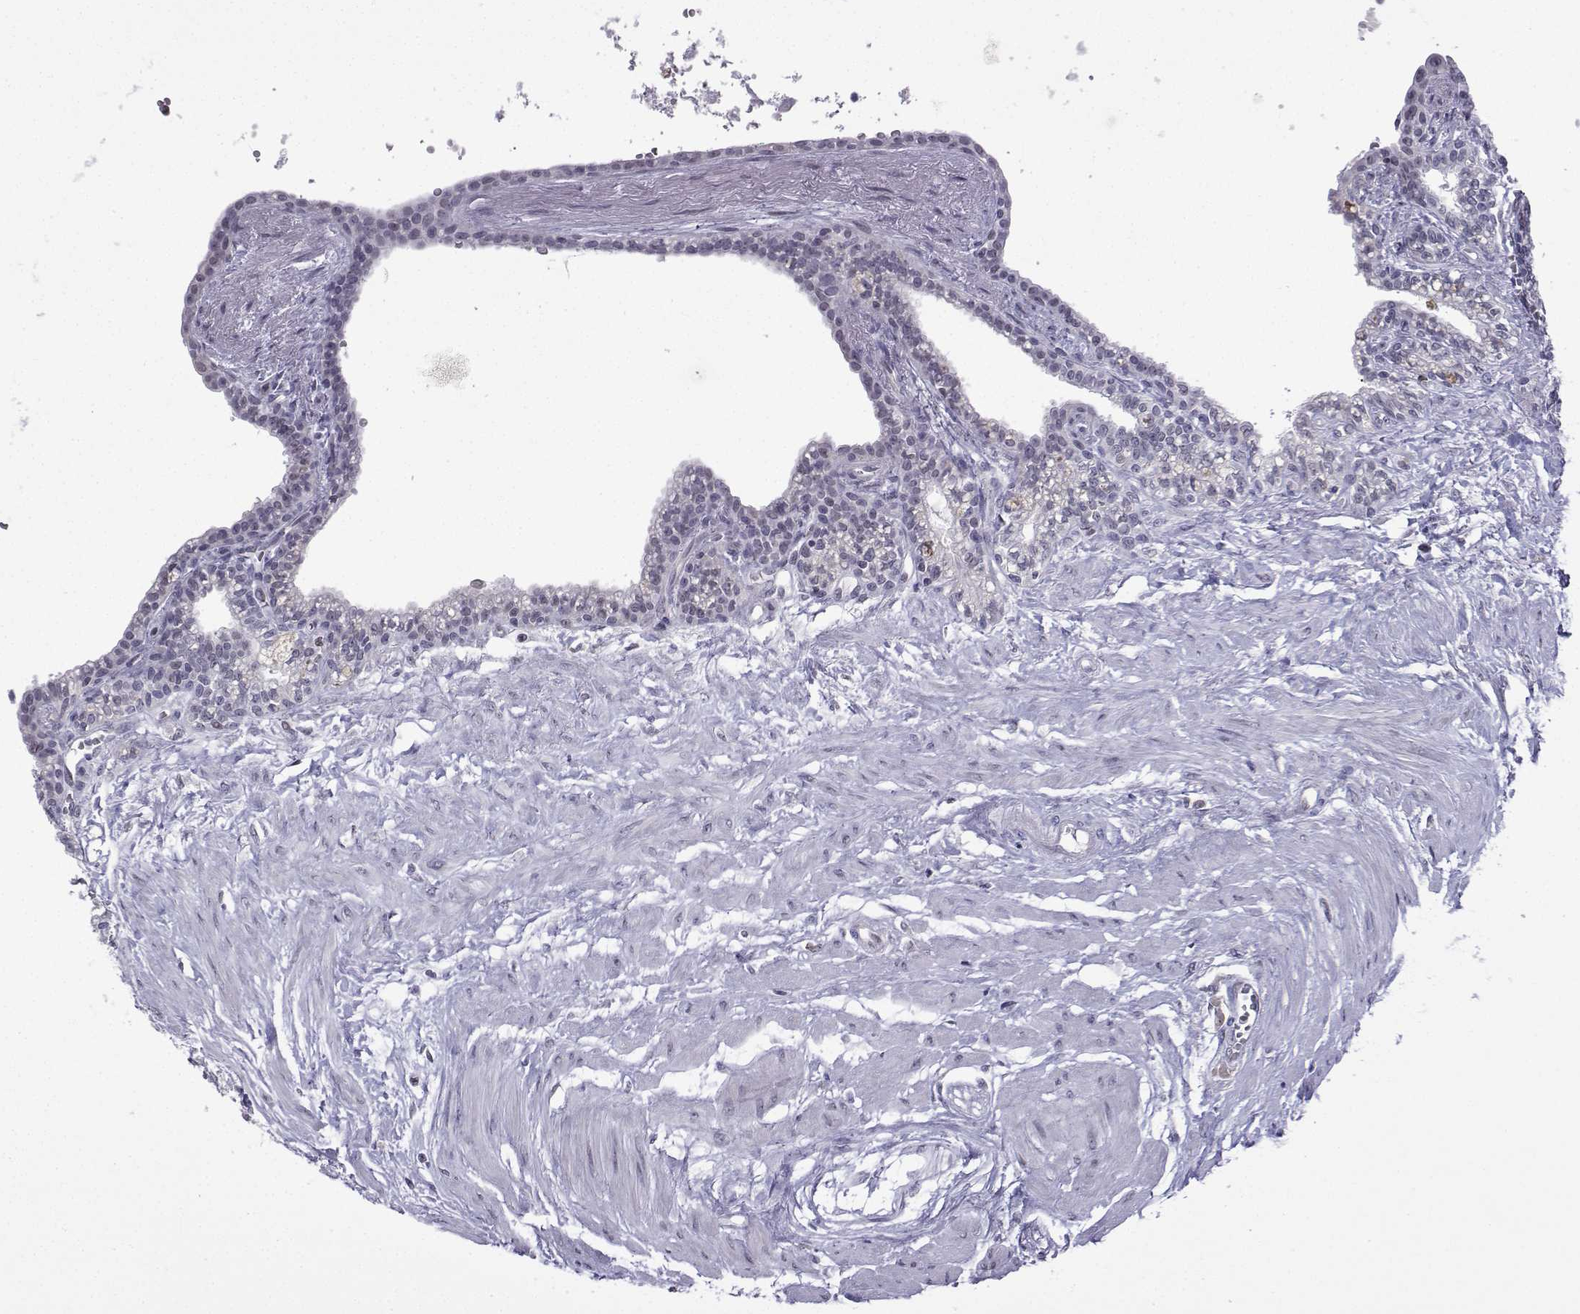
{"staining": {"intensity": "negative", "quantity": "none", "location": "none"}, "tissue": "seminal vesicle", "cell_type": "Glandular cells", "image_type": "normal", "snomed": [{"axis": "morphology", "description": "Normal tissue, NOS"}, {"axis": "morphology", "description": "Urothelial carcinoma, NOS"}, {"axis": "topography", "description": "Urinary bladder"}, {"axis": "topography", "description": "Seminal veicle"}], "caption": "This is a micrograph of IHC staining of benign seminal vesicle, which shows no staining in glandular cells.", "gene": "INCENP", "patient": {"sex": "male", "age": 76}}